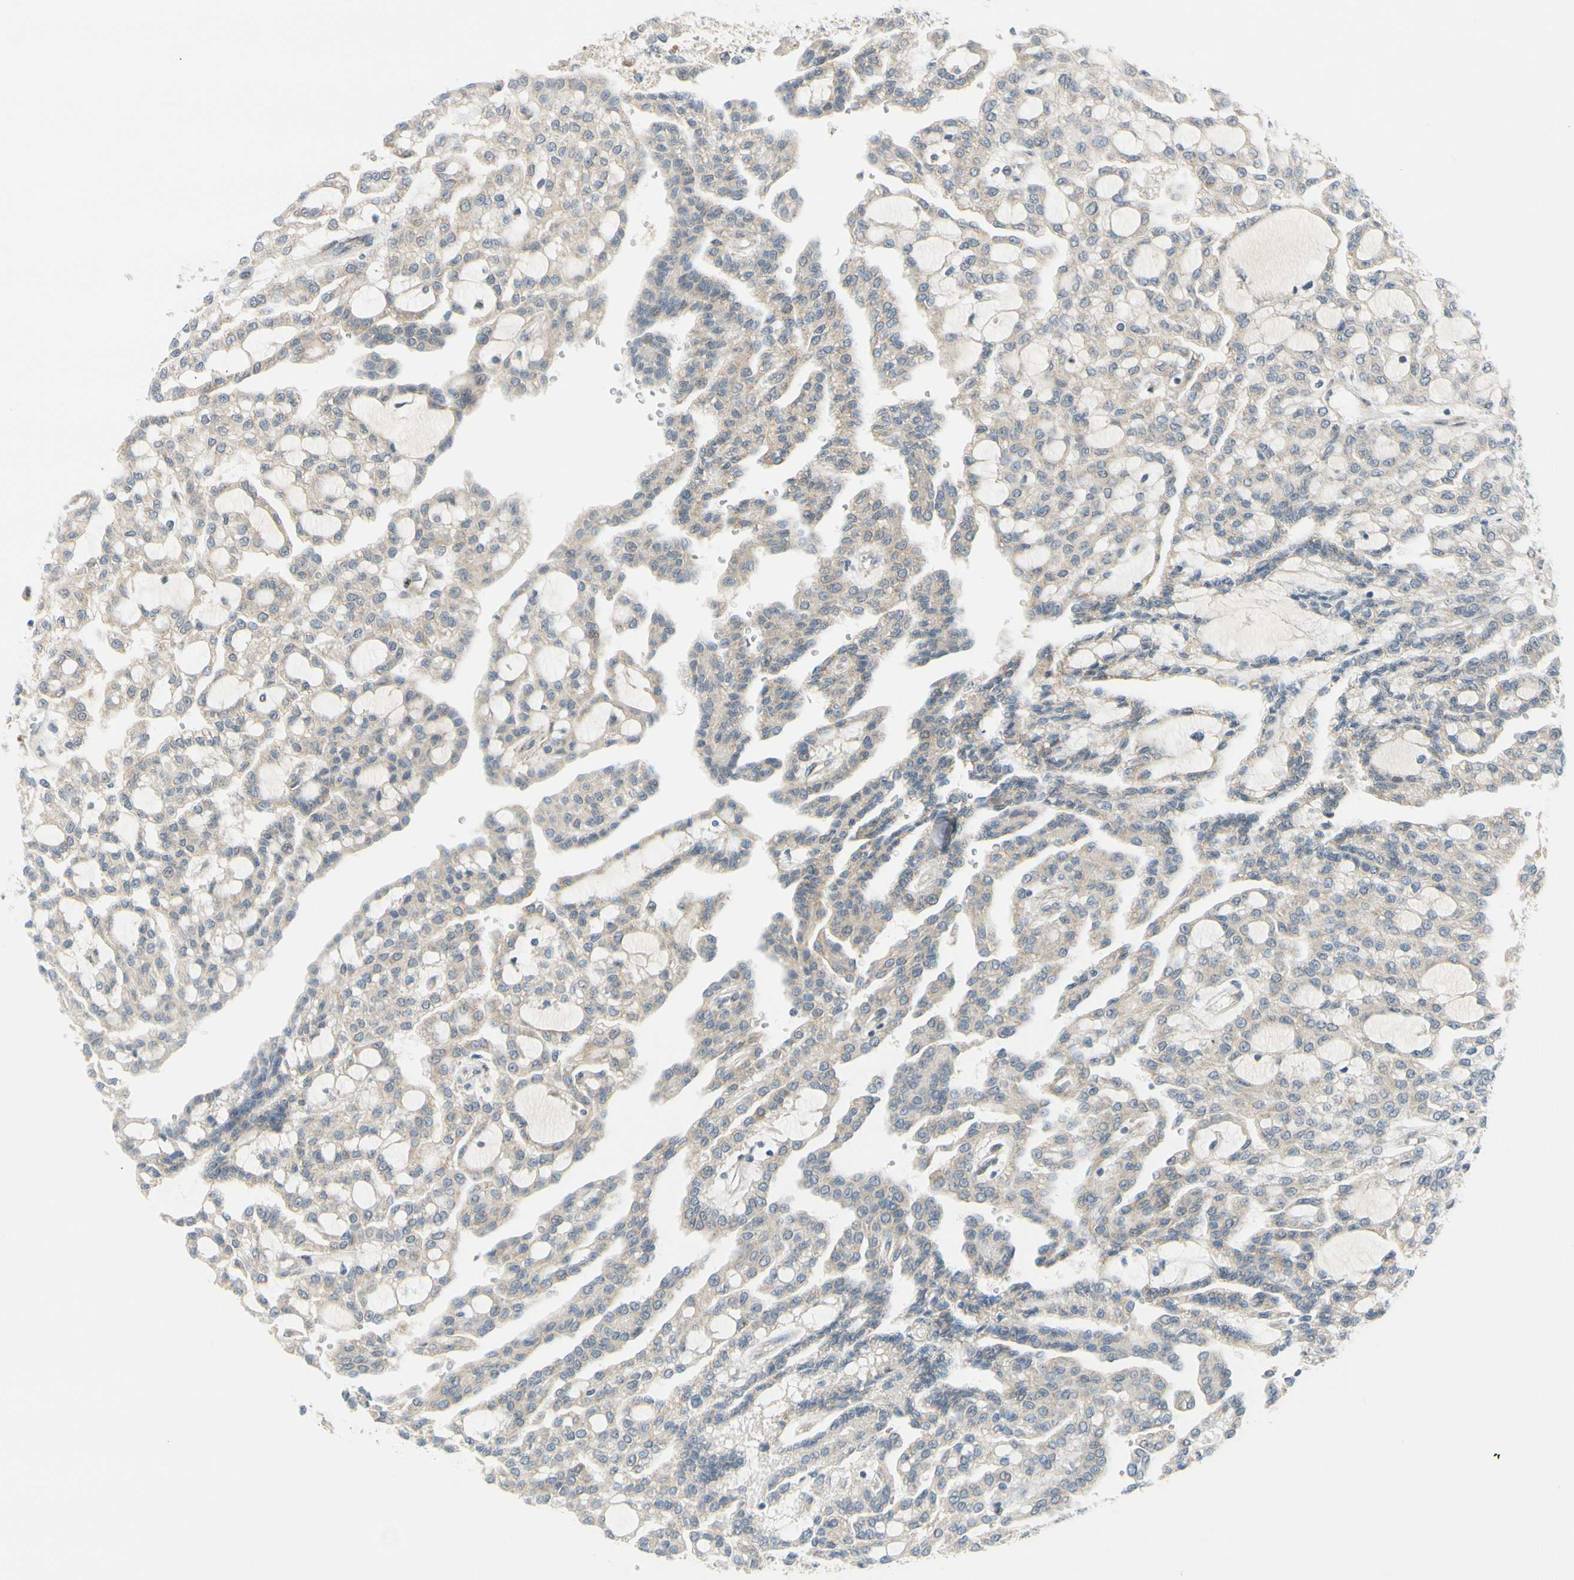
{"staining": {"intensity": "weak", "quantity": ">75%", "location": "cytoplasmic/membranous"}, "tissue": "renal cancer", "cell_type": "Tumor cells", "image_type": "cancer", "snomed": [{"axis": "morphology", "description": "Adenocarcinoma, NOS"}, {"axis": "topography", "description": "Kidney"}], "caption": "Brown immunohistochemical staining in human adenocarcinoma (renal) displays weak cytoplasmic/membranous expression in about >75% of tumor cells.", "gene": "FHL2", "patient": {"sex": "male", "age": 63}}